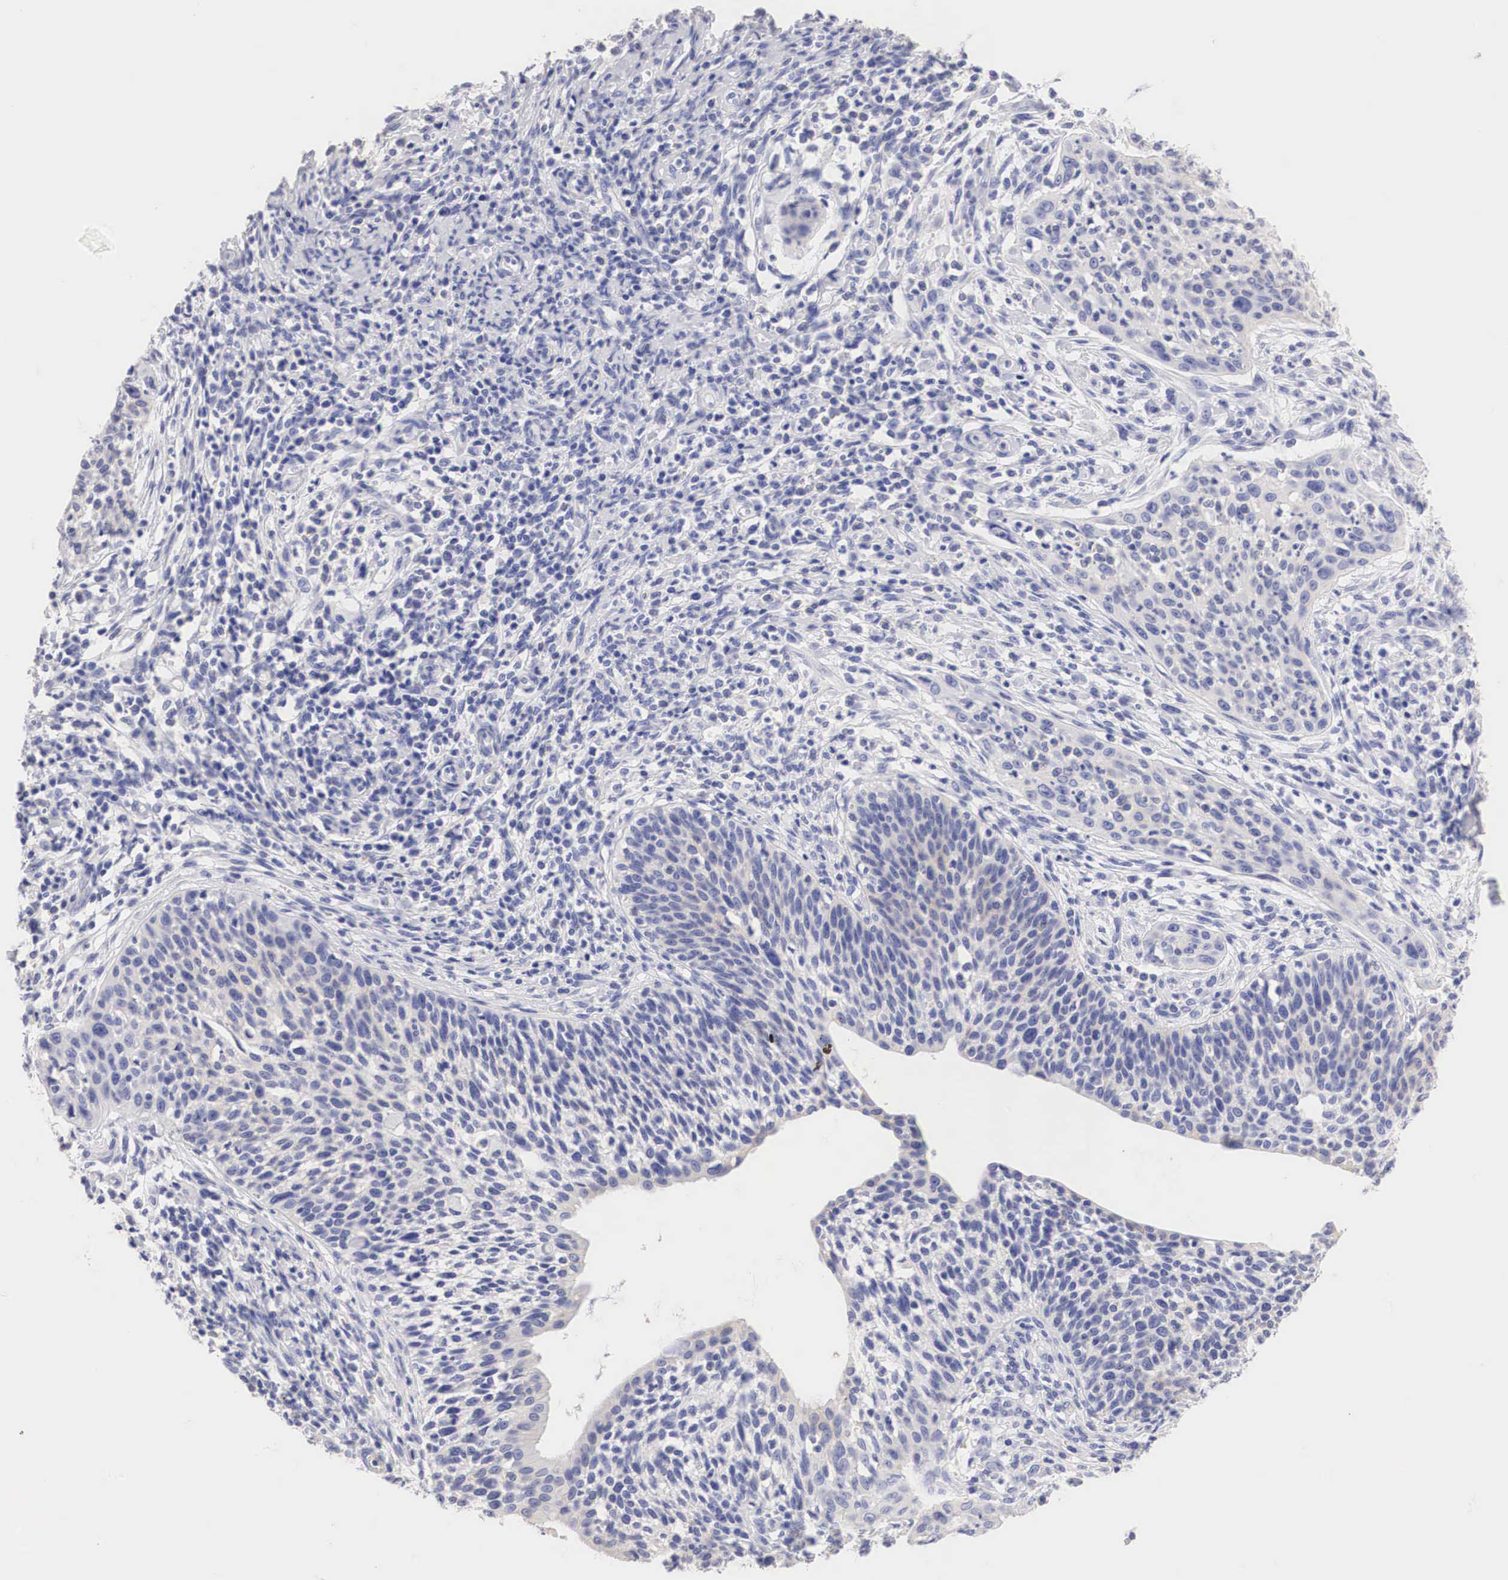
{"staining": {"intensity": "negative", "quantity": "none", "location": "none"}, "tissue": "cervical cancer", "cell_type": "Tumor cells", "image_type": "cancer", "snomed": [{"axis": "morphology", "description": "Squamous cell carcinoma, NOS"}, {"axis": "topography", "description": "Cervix"}], "caption": "This is a histopathology image of immunohistochemistry staining of cervical cancer (squamous cell carcinoma), which shows no positivity in tumor cells. Nuclei are stained in blue.", "gene": "ERBB2", "patient": {"sex": "female", "age": 41}}